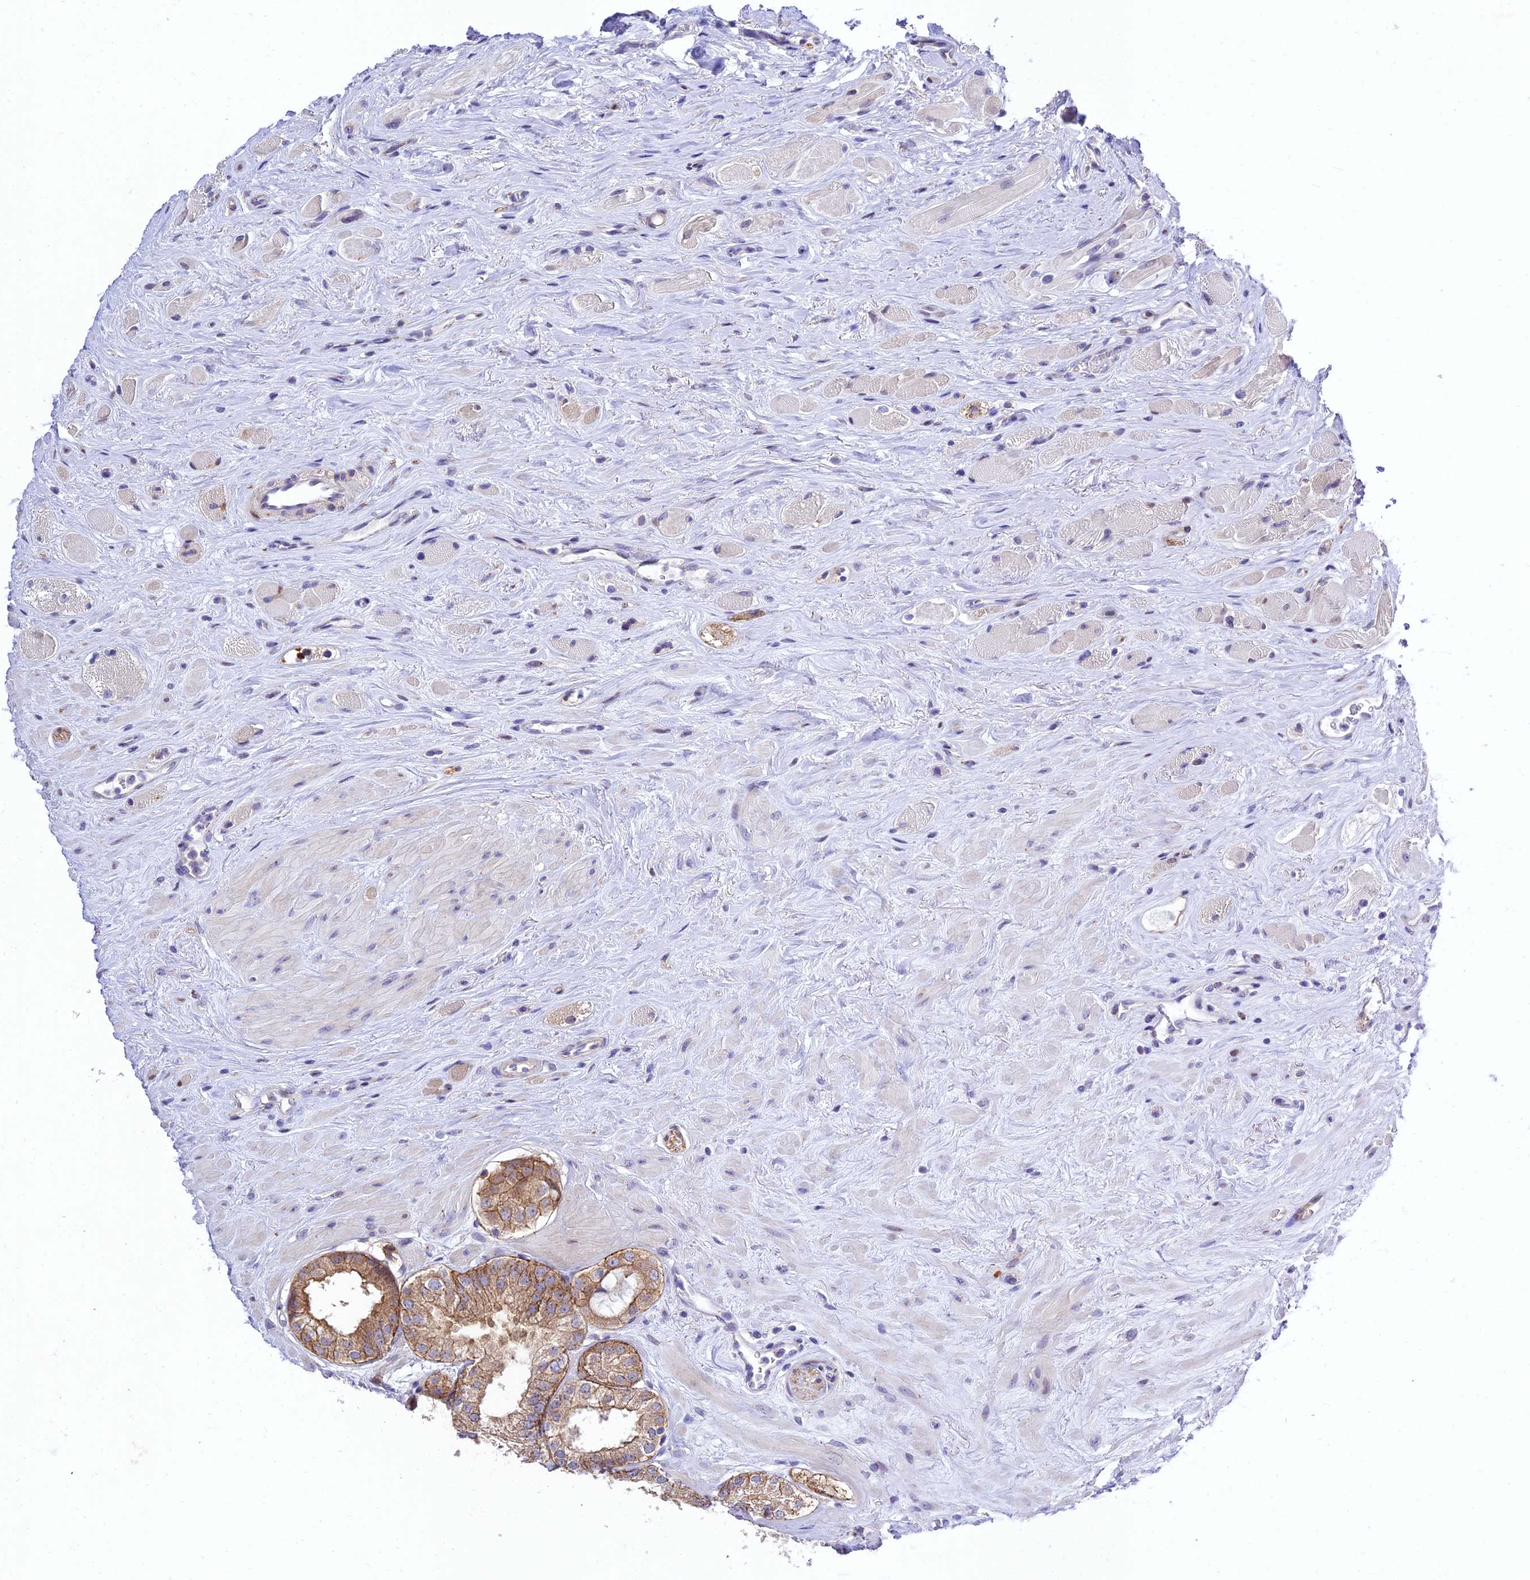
{"staining": {"intensity": "moderate", "quantity": ">75%", "location": "cytoplasmic/membranous"}, "tissue": "prostate cancer", "cell_type": "Tumor cells", "image_type": "cancer", "snomed": [{"axis": "morphology", "description": "Adenocarcinoma, High grade"}, {"axis": "topography", "description": "Prostate"}], "caption": "Immunohistochemistry micrograph of neoplastic tissue: human high-grade adenocarcinoma (prostate) stained using immunohistochemistry exhibits medium levels of moderate protein expression localized specifically in the cytoplasmic/membranous of tumor cells, appearing as a cytoplasmic/membranous brown color.", "gene": "MKKS", "patient": {"sex": "male", "age": 65}}